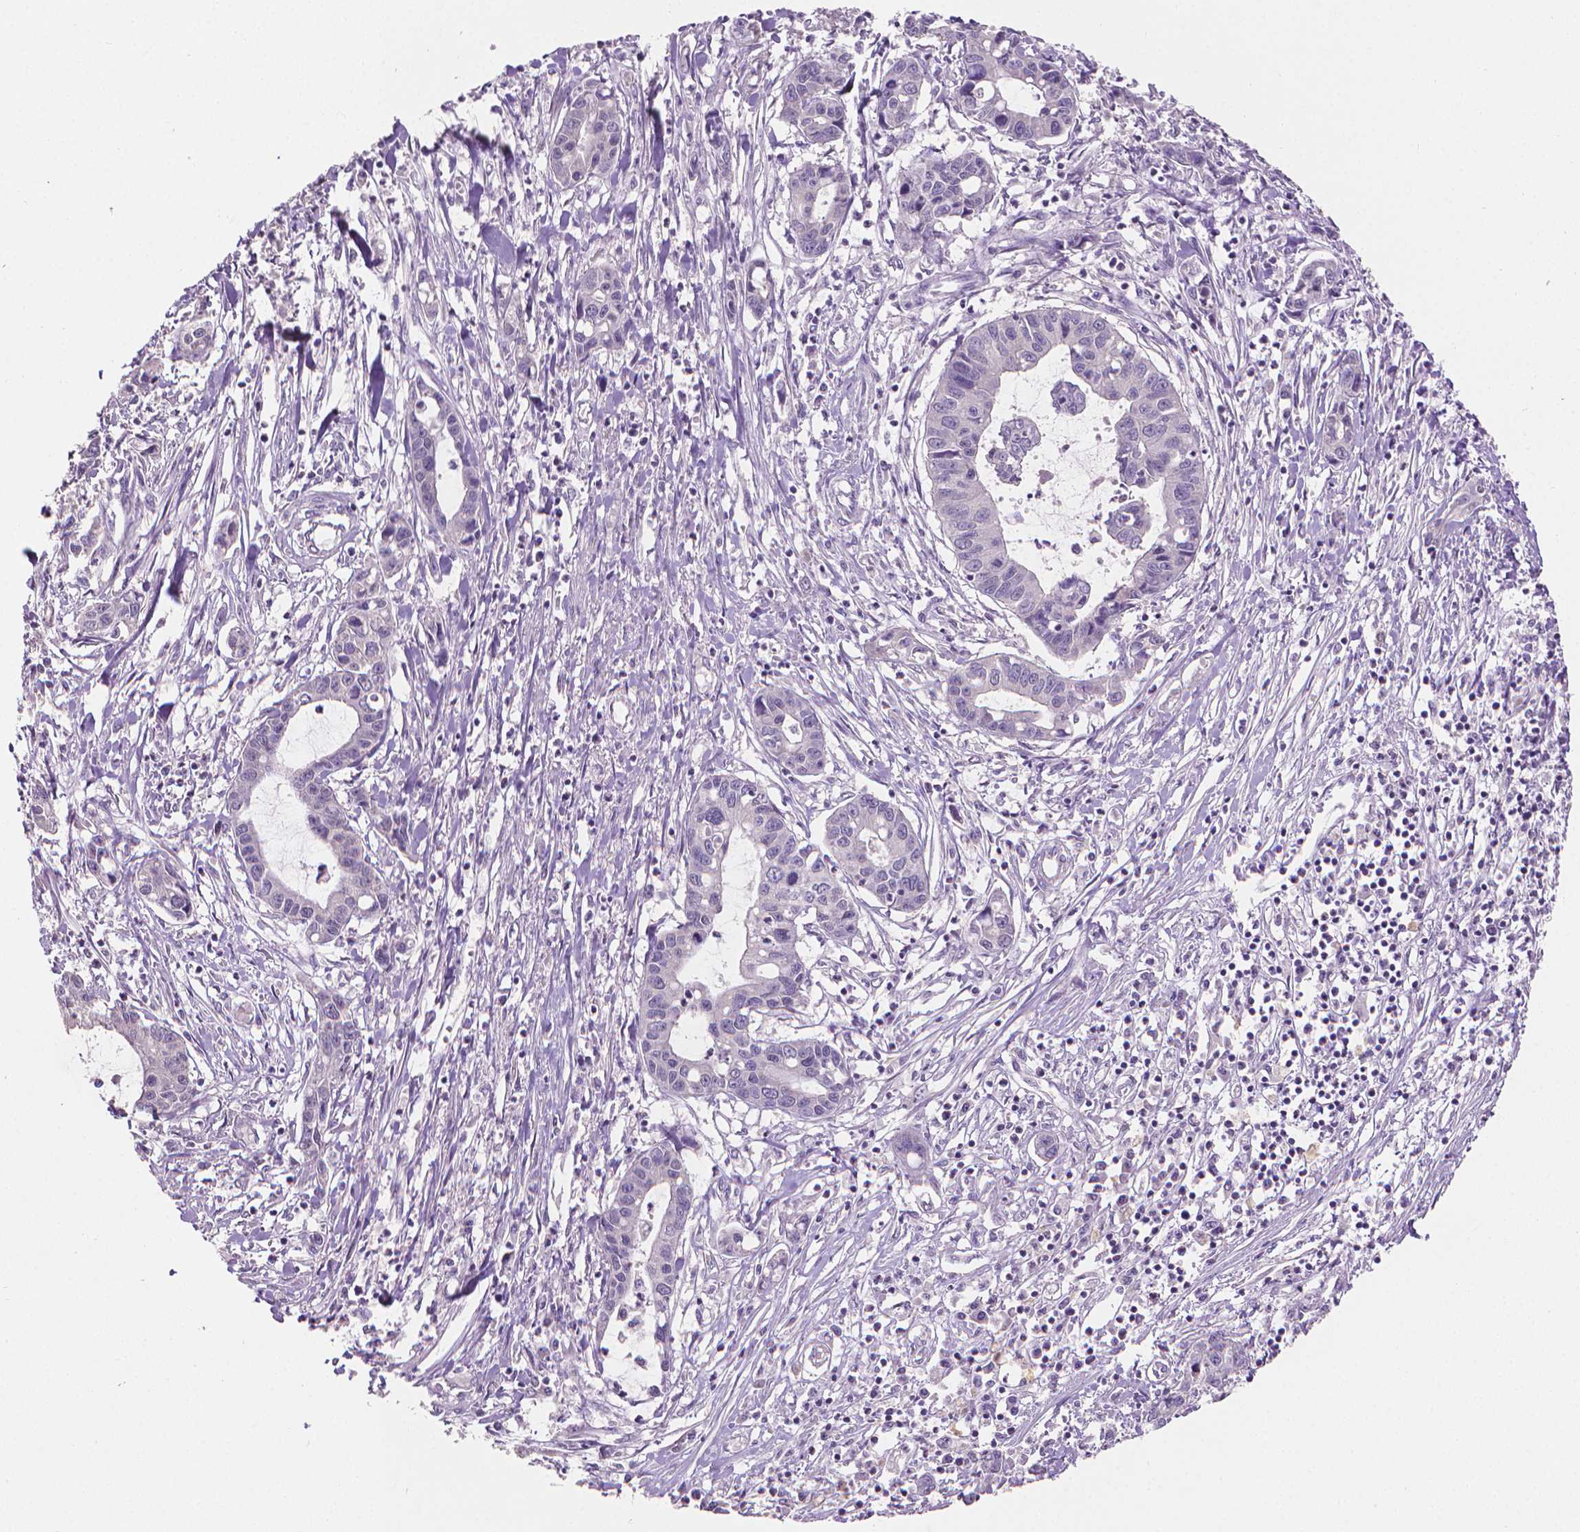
{"staining": {"intensity": "negative", "quantity": "none", "location": "none"}, "tissue": "liver cancer", "cell_type": "Tumor cells", "image_type": "cancer", "snomed": [{"axis": "morphology", "description": "Cholangiocarcinoma"}, {"axis": "topography", "description": "Liver"}], "caption": "Image shows no protein staining in tumor cells of liver cholangiocarcinoma tissue.", "gene": "FASN", "patient": {"sex": "male", "age": 58}}